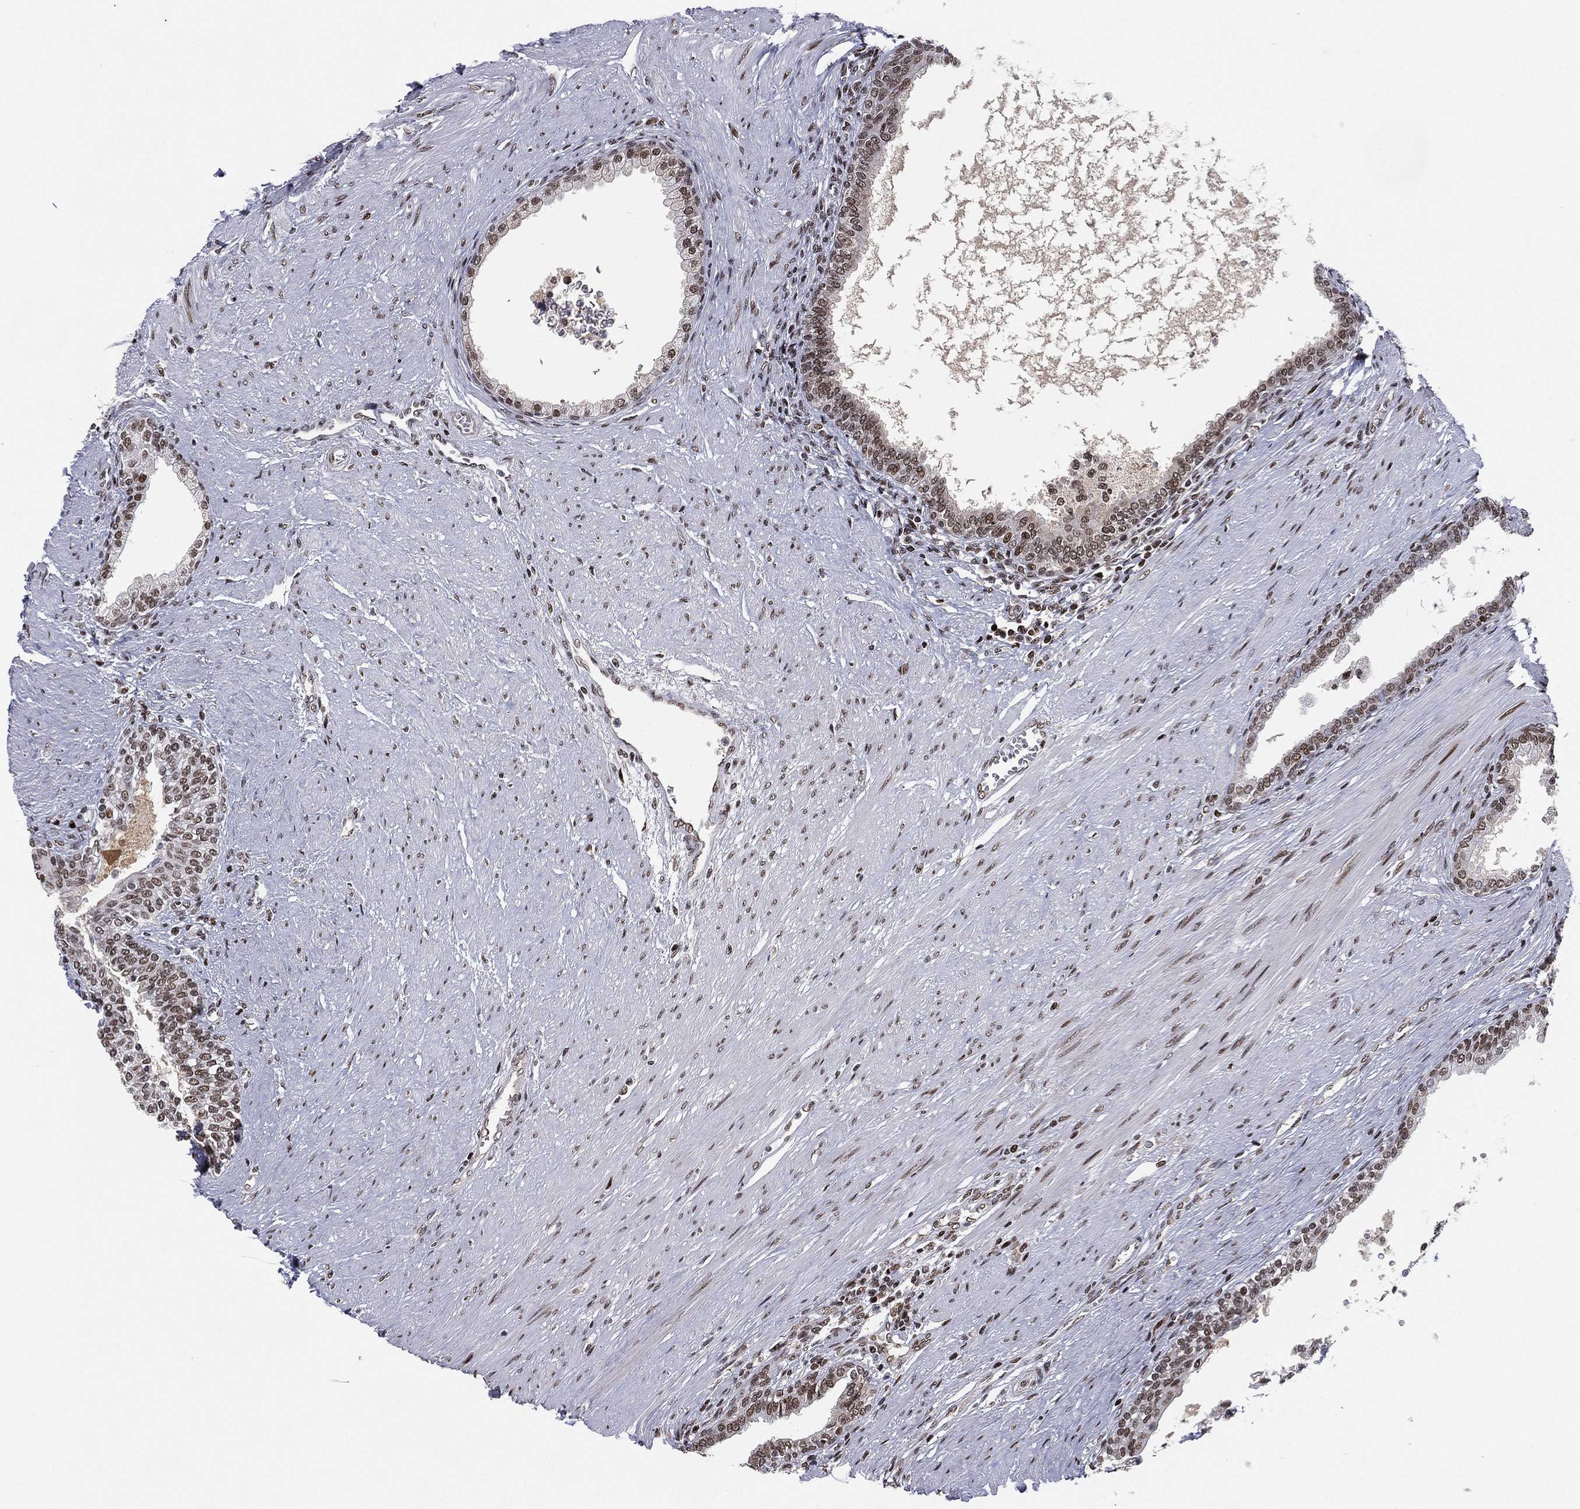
{"staining": {"intensity": "strong", "quantity": "25%-75%", "location": "nuclear"}, "tissue": "prostate", "cell_type": "Glandular cells", "image_type": "normal", "snomed": [{"axis": "morphology", "description": "Normal tissue, NOS"}, {"axis": "topography", "description": "Prostate"}], "caption": "Immunohistochemistry (IHC) image of unremarkable prostate: human prostate stained using IHC reveals high levels of strong protein expression localized specifically in the nuclear of glandular cells, appearing as a nuclear brown color.", "gene": "RTF1", "patient": {"sex": "male", "age": 64}}